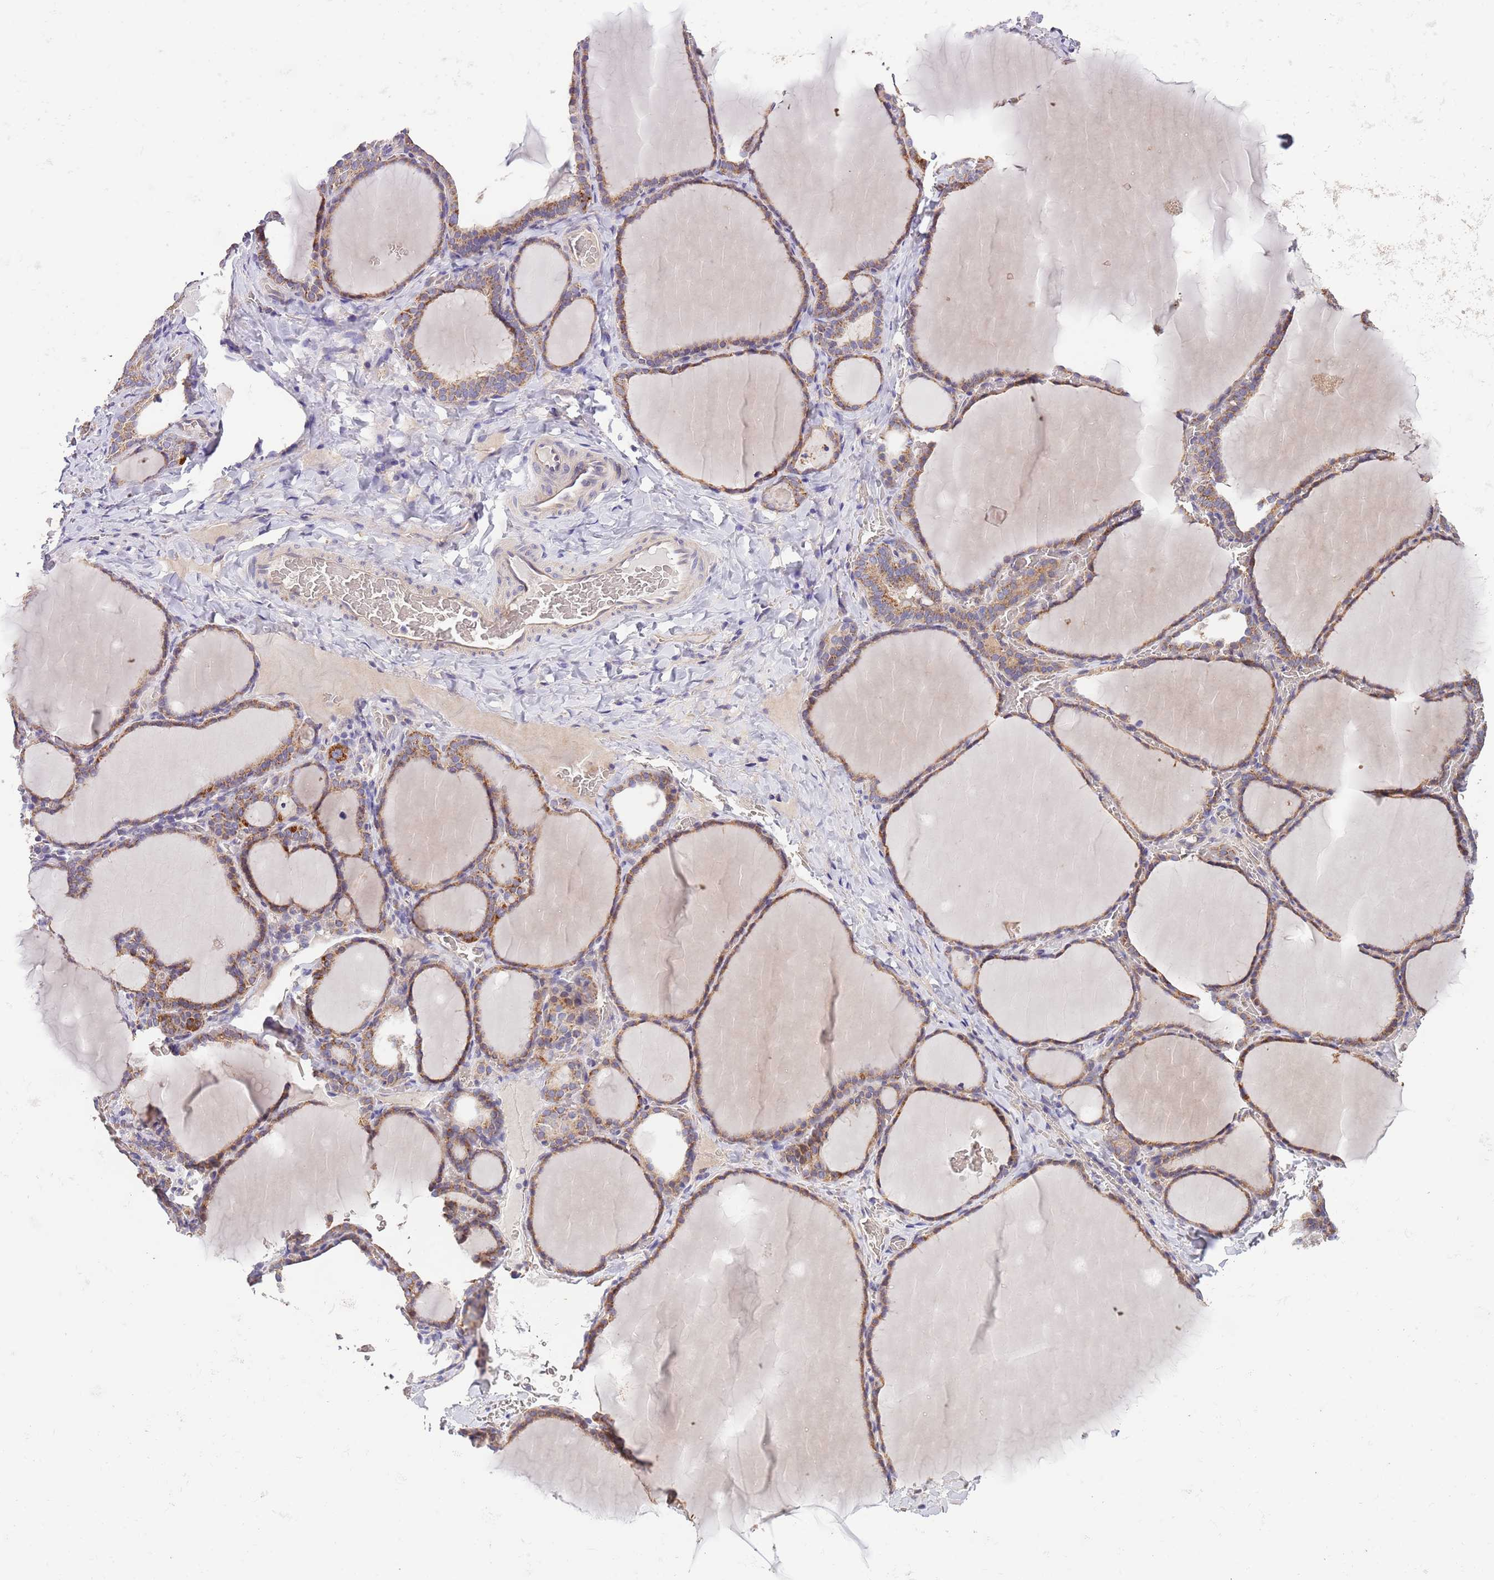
{"staining": {"intensity": "moderate", "quantity": ">75%", "location": "cytoplasmic/membranous"}, "tissue": "thyroid gland", "cell_type": "Glandular cells", "image_type": "normal", "snomed": [{"axis": "morphology", "description": "Normal tissue, NOS"}, {"axis": "topography", "description": "Thyroid gland"}], "caption": "A brown stain shows moderate cytoplasmic/membranous positivity of a protein in glandular cells of unremarkable thyroid gland. Ihc stains the protein in brown and the nuclei are stained blue.", "gene": "LIPJ", "patient": {"sex": "female", "age": 39}}